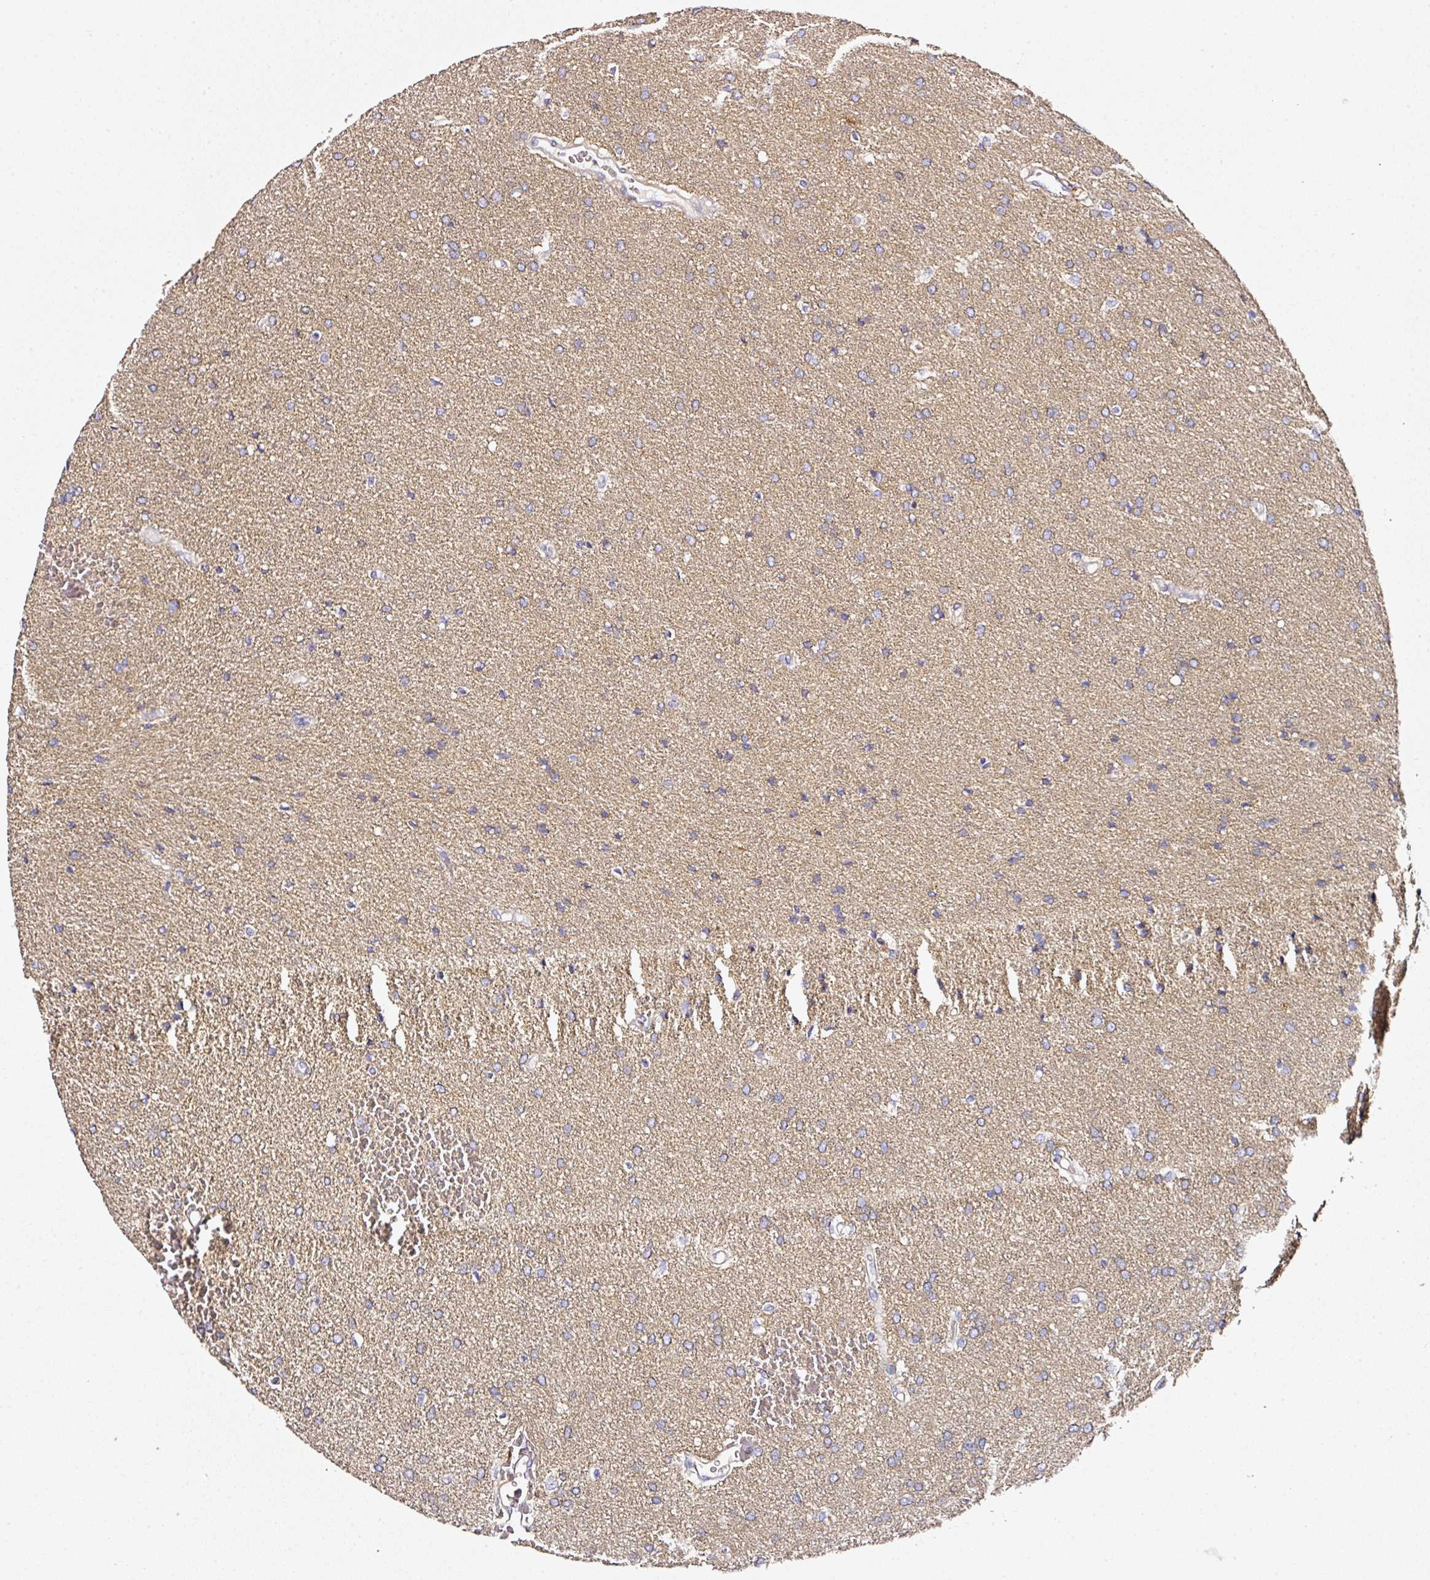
{"staining": {"intensity": "negative", "quantity": "none", "location": "none"}, "tissue": "glioma", "cell_type": "Tumor cells", "image_type": "cancer", "snomed": [{"axis": "morphology", "description": "Glioma, malignant, Low grade"}, {"axis": "topography", "description": "Brain"}], "caption": "DAB immunohistochemical staining of human malignant glioma (low-grade) displays no significant staining in tumor cells.", "gene": "CD47", "patient": {"sex": "female", "age": 34}}